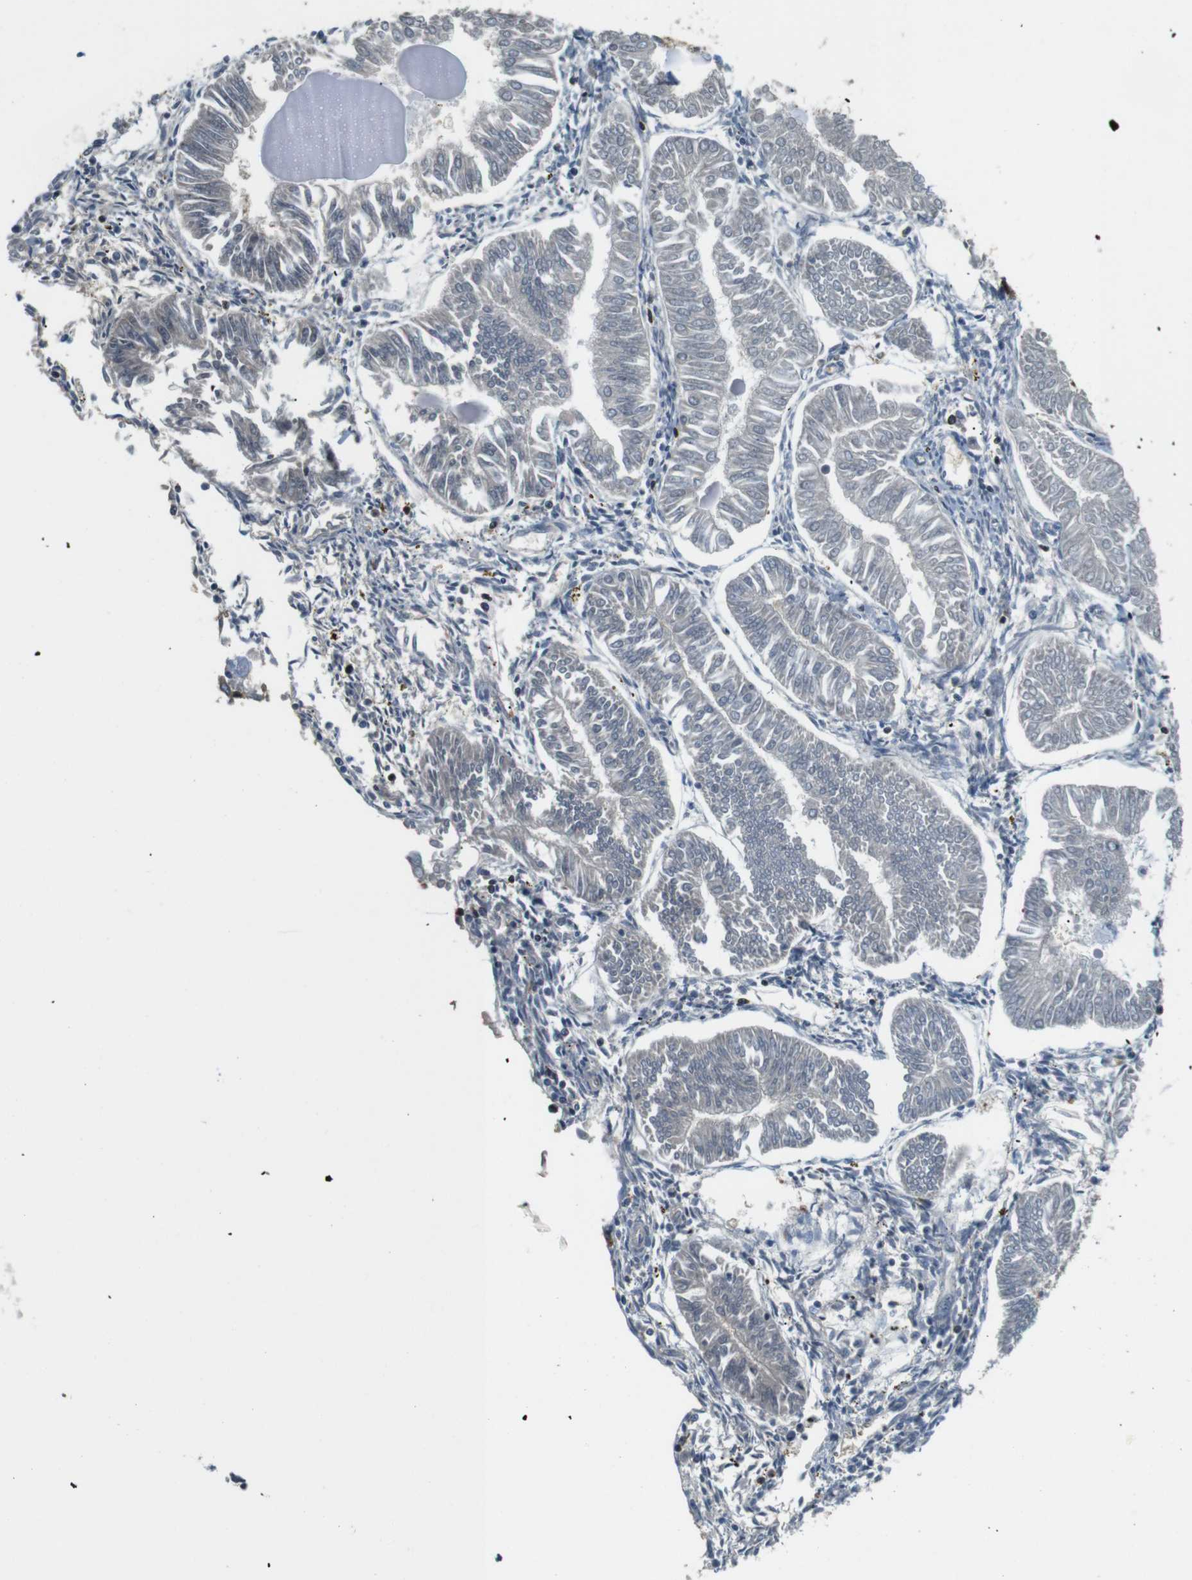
{"staining": {"intensity": "negative", "quantity": "none", "location": "none"}, "tissue": "endometrial cancer", "cell_type": "Tumor cells", "image_type": "cancer", "snomed": [{"axis": "morphology", "description": "Adenocarcinoma, NOS"}, {"axis": "topography", "description": "Endometrium"}], "caption": "IHC of endometrial adenocarcinoma shows no staining in tumor cells.", "gene": "TSC1", "patient": {"sex": "female", "age": 53}}